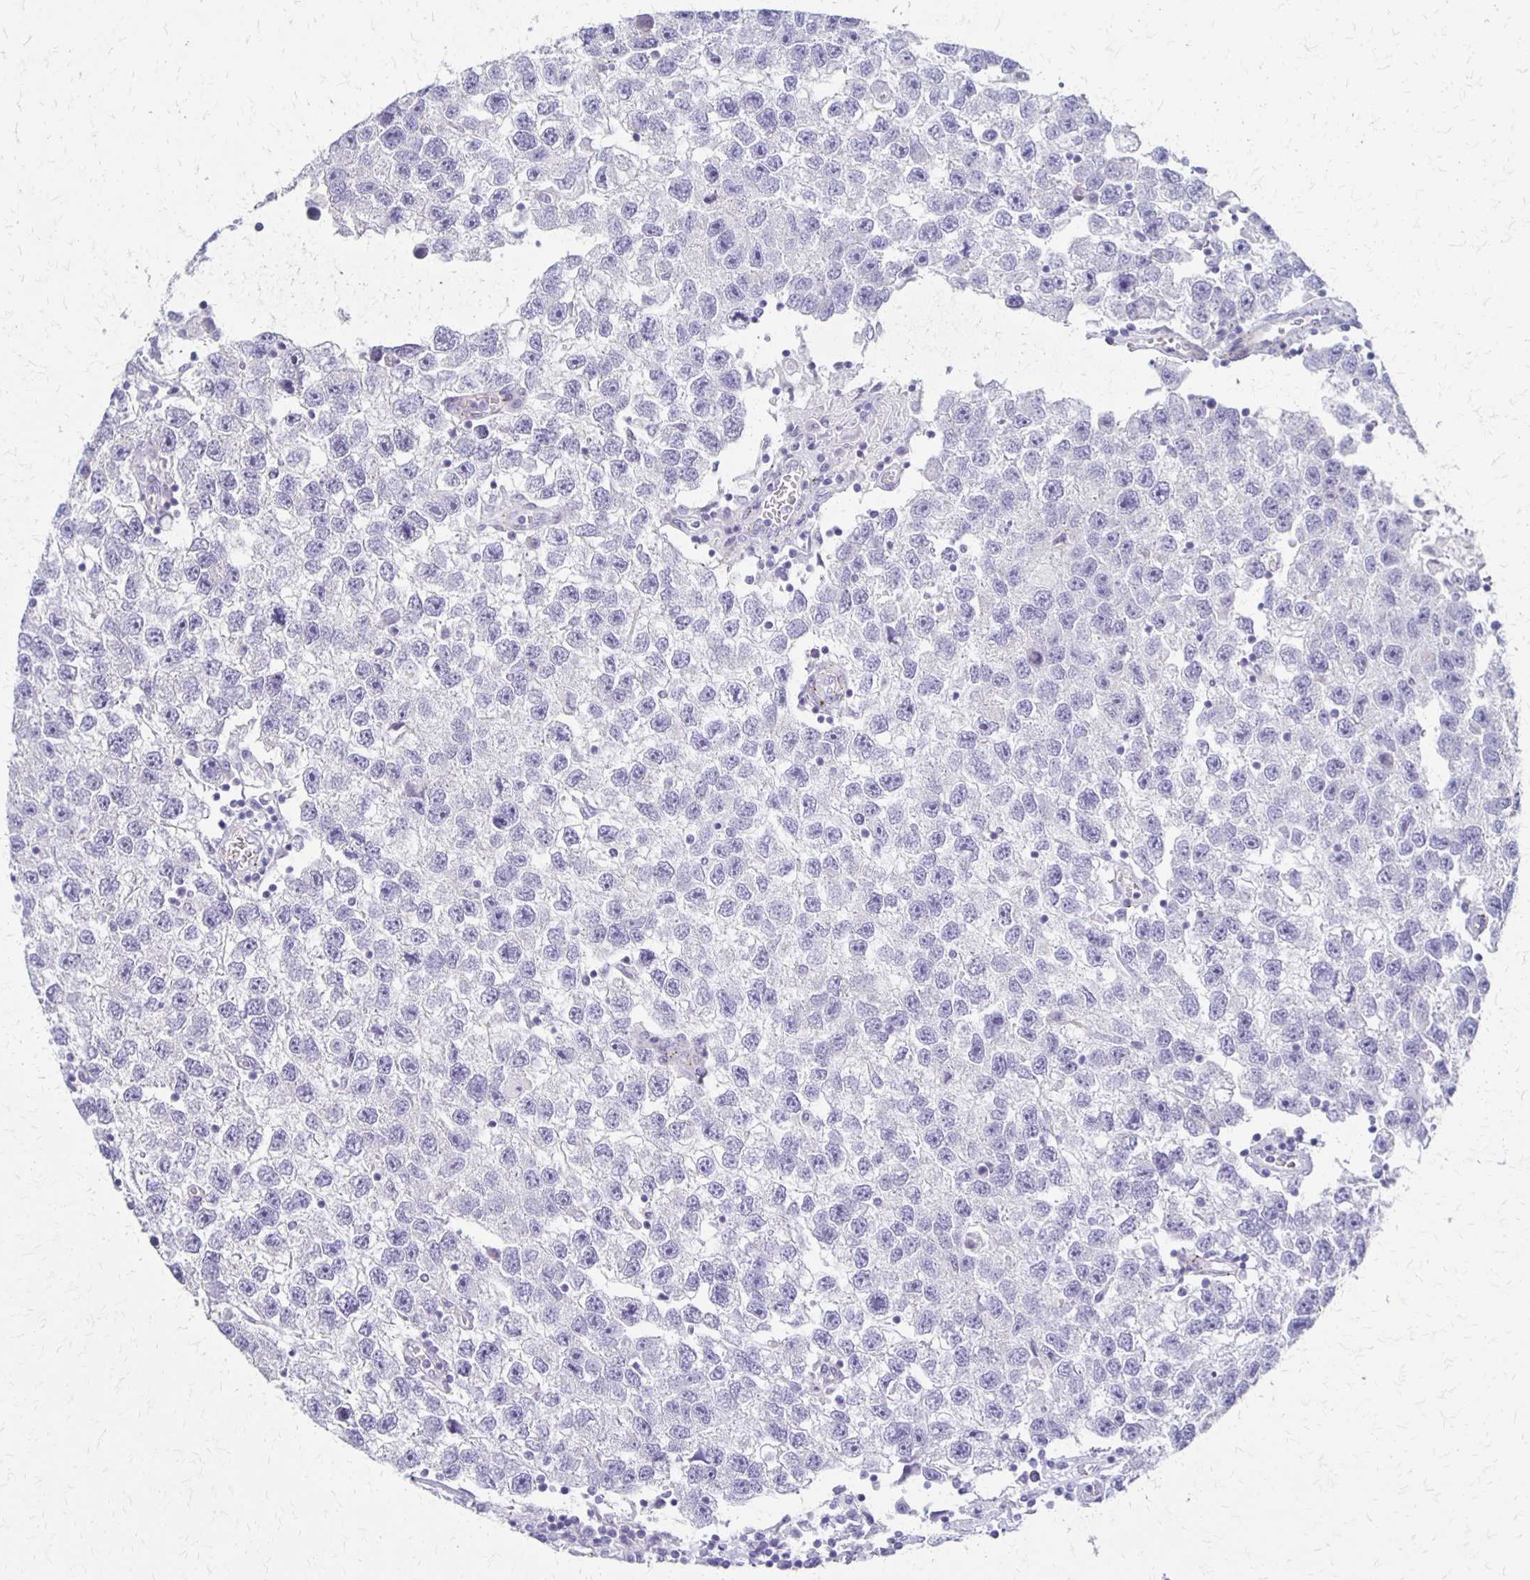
{"staining": {"intensity": "negative", "quantity": "none", "location": "none"}, "tissue": "testis cancer", "cell_type": "Tumor cells", "image_type": "cancer", "snomed": [{"axis": "morphology", "description": "Seminoma, NOS"}, {"axis": "topography", "description": "Testis"}], "caption": "An image of human testis cancer is negative for staining in tumor cells.", "gene": "RHOC", "patient": {"sex": "male", "age": 26}}